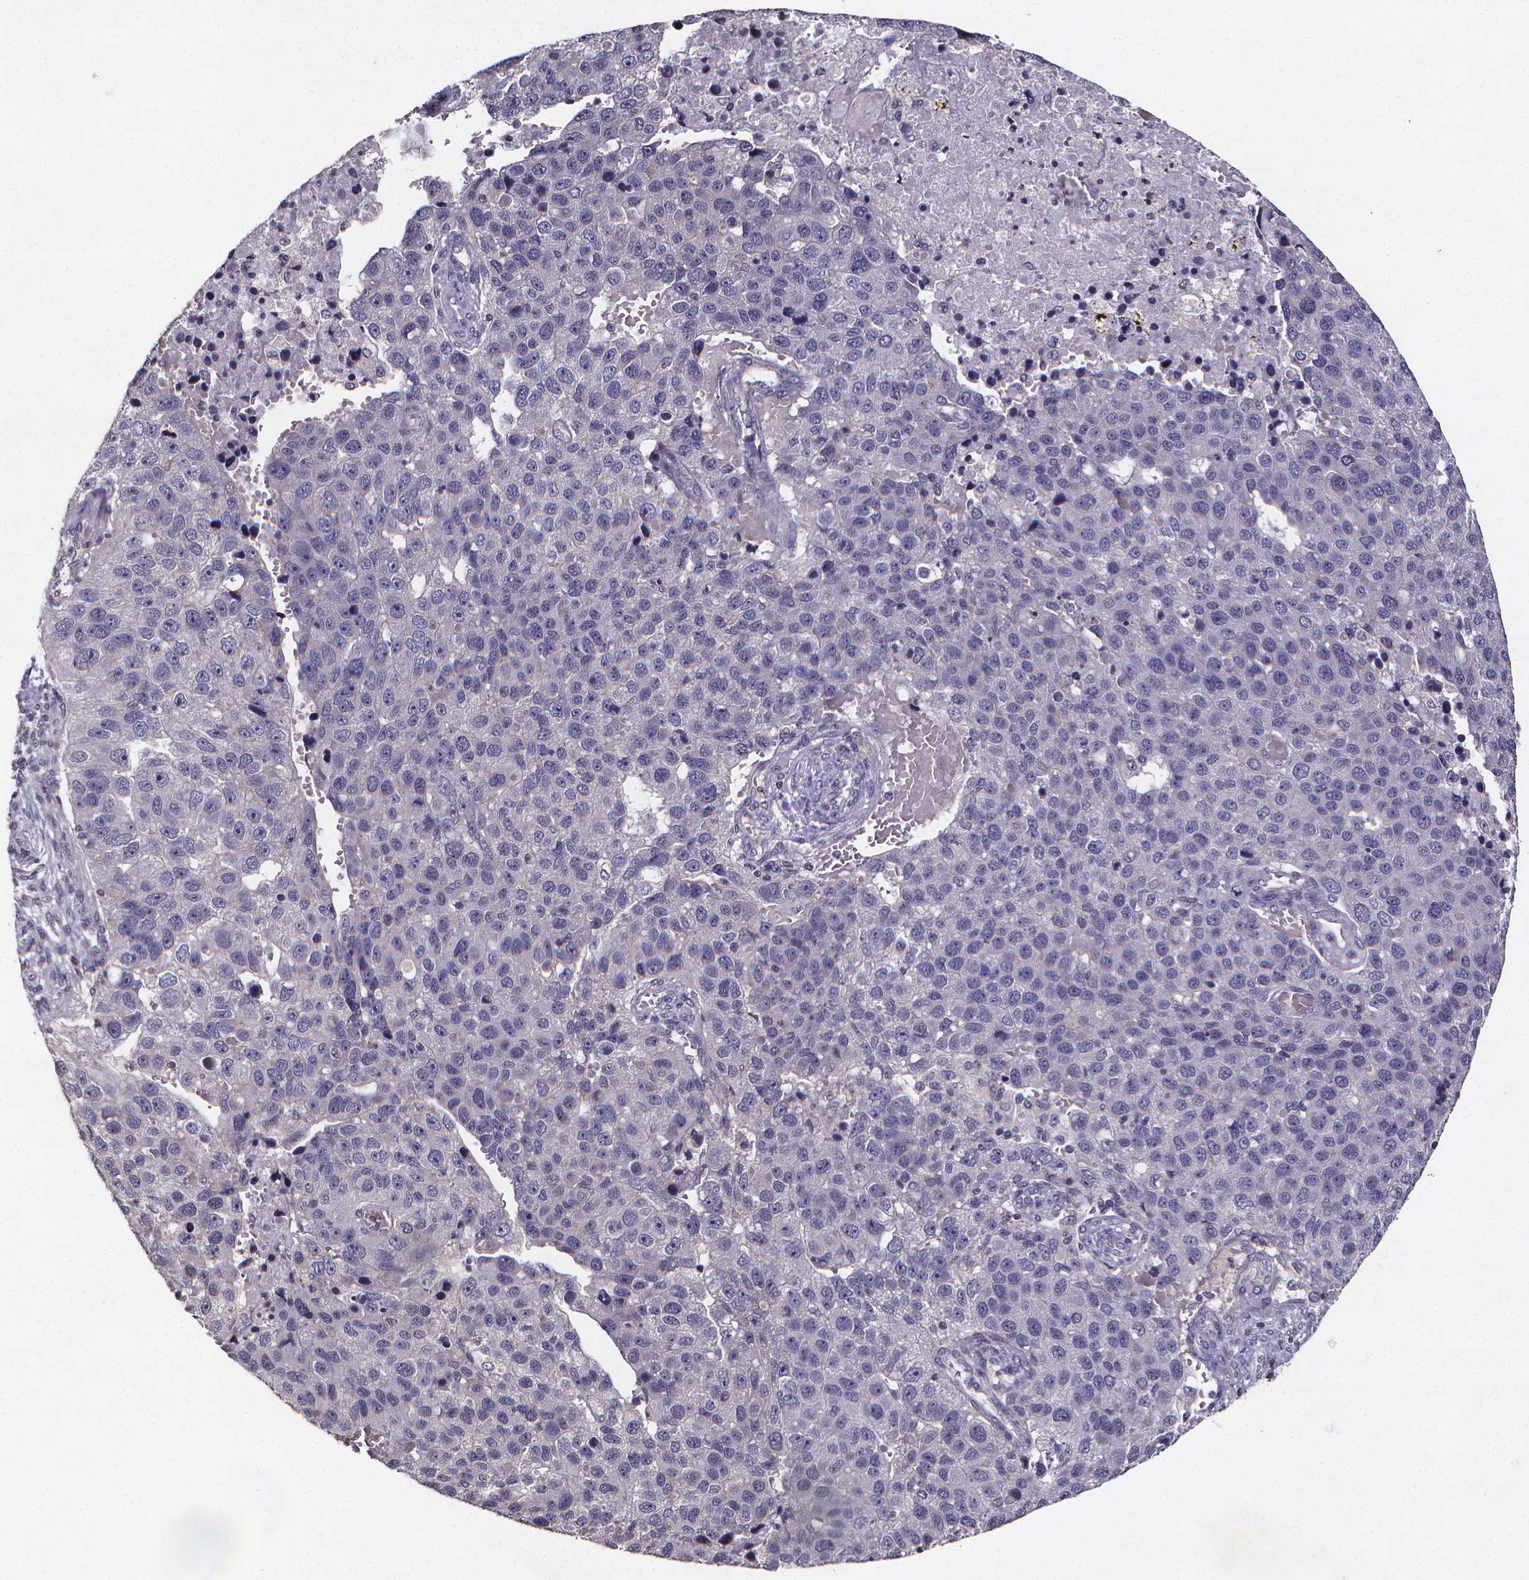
{"staining": {"intensity": "negative", "quantity": "none", "location": "none"}, "tissue": "pancreatic cancer", "cell_type": "Tumor cells", "image_type": "cancer", "snomed": [{"axis": "morphology", "description": "Adenocarcinoma, NOS"}, {"axis": "topography", "description": "Pancreas"}], "caption": "Immunohistochemical staining of human adenocarcinoma (pancreatic) demonstrates no significant expression in tumor cells.", "gene": "TP73", "patient": {"sex": "female", "age": 61}}